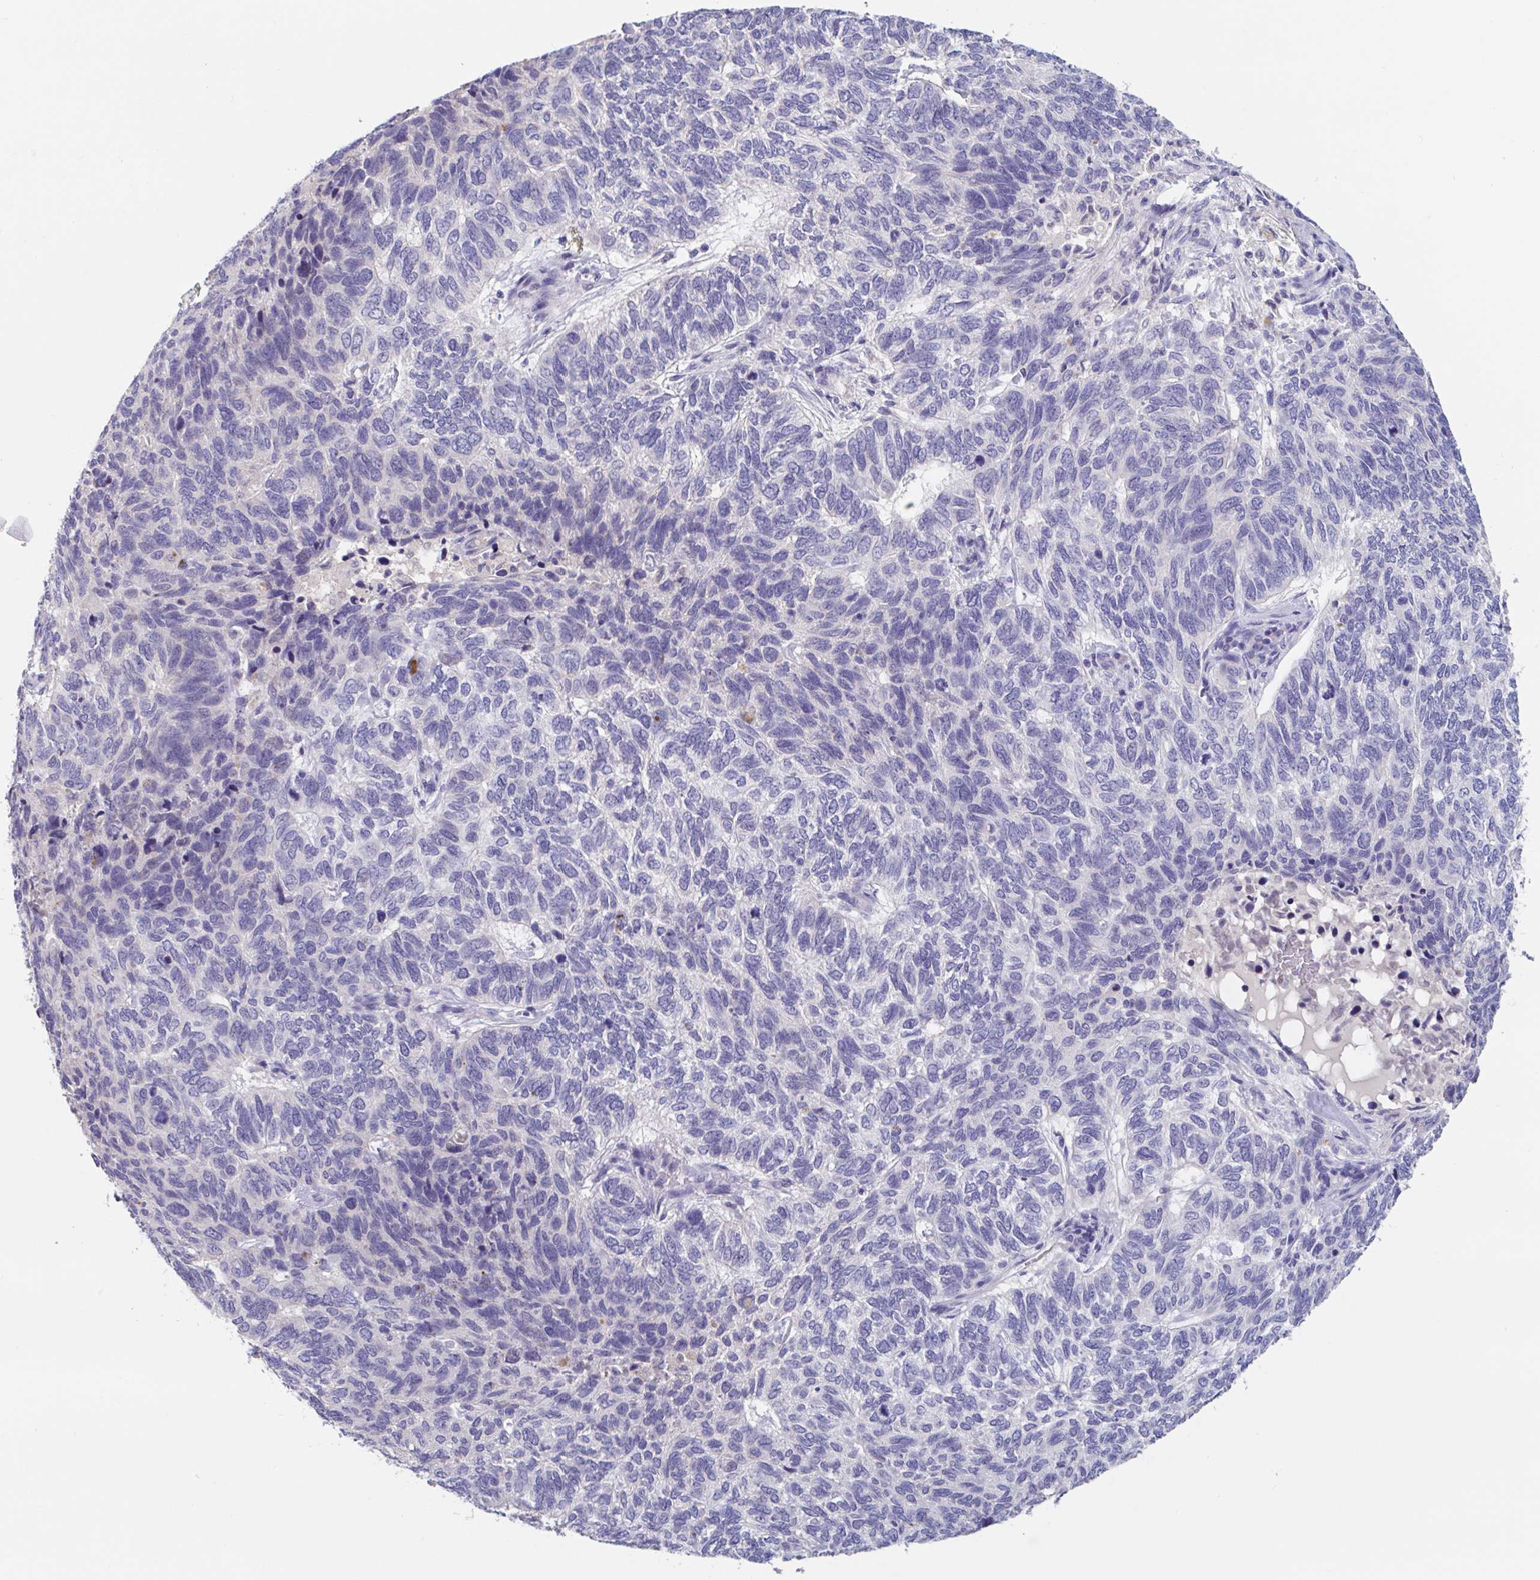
{"staining": {"intensity": "negative", "quantity": "none", "location": "none"}, "tissue": "skin cancer", "cell_type": "Tumor cells", "image_type": "cancer", "snomed": [{"axis": "morphology", "description": "Basal cell carcinoma"}, {"axis": "topography", "description": "Skin"}], "caption": "The image exhibits no staining of tumor cells in skin basal cell carcinoma. Nuclei are stained in blue.", "gene": "UNKL", "patient": {"sex": "female", "age": 65}}